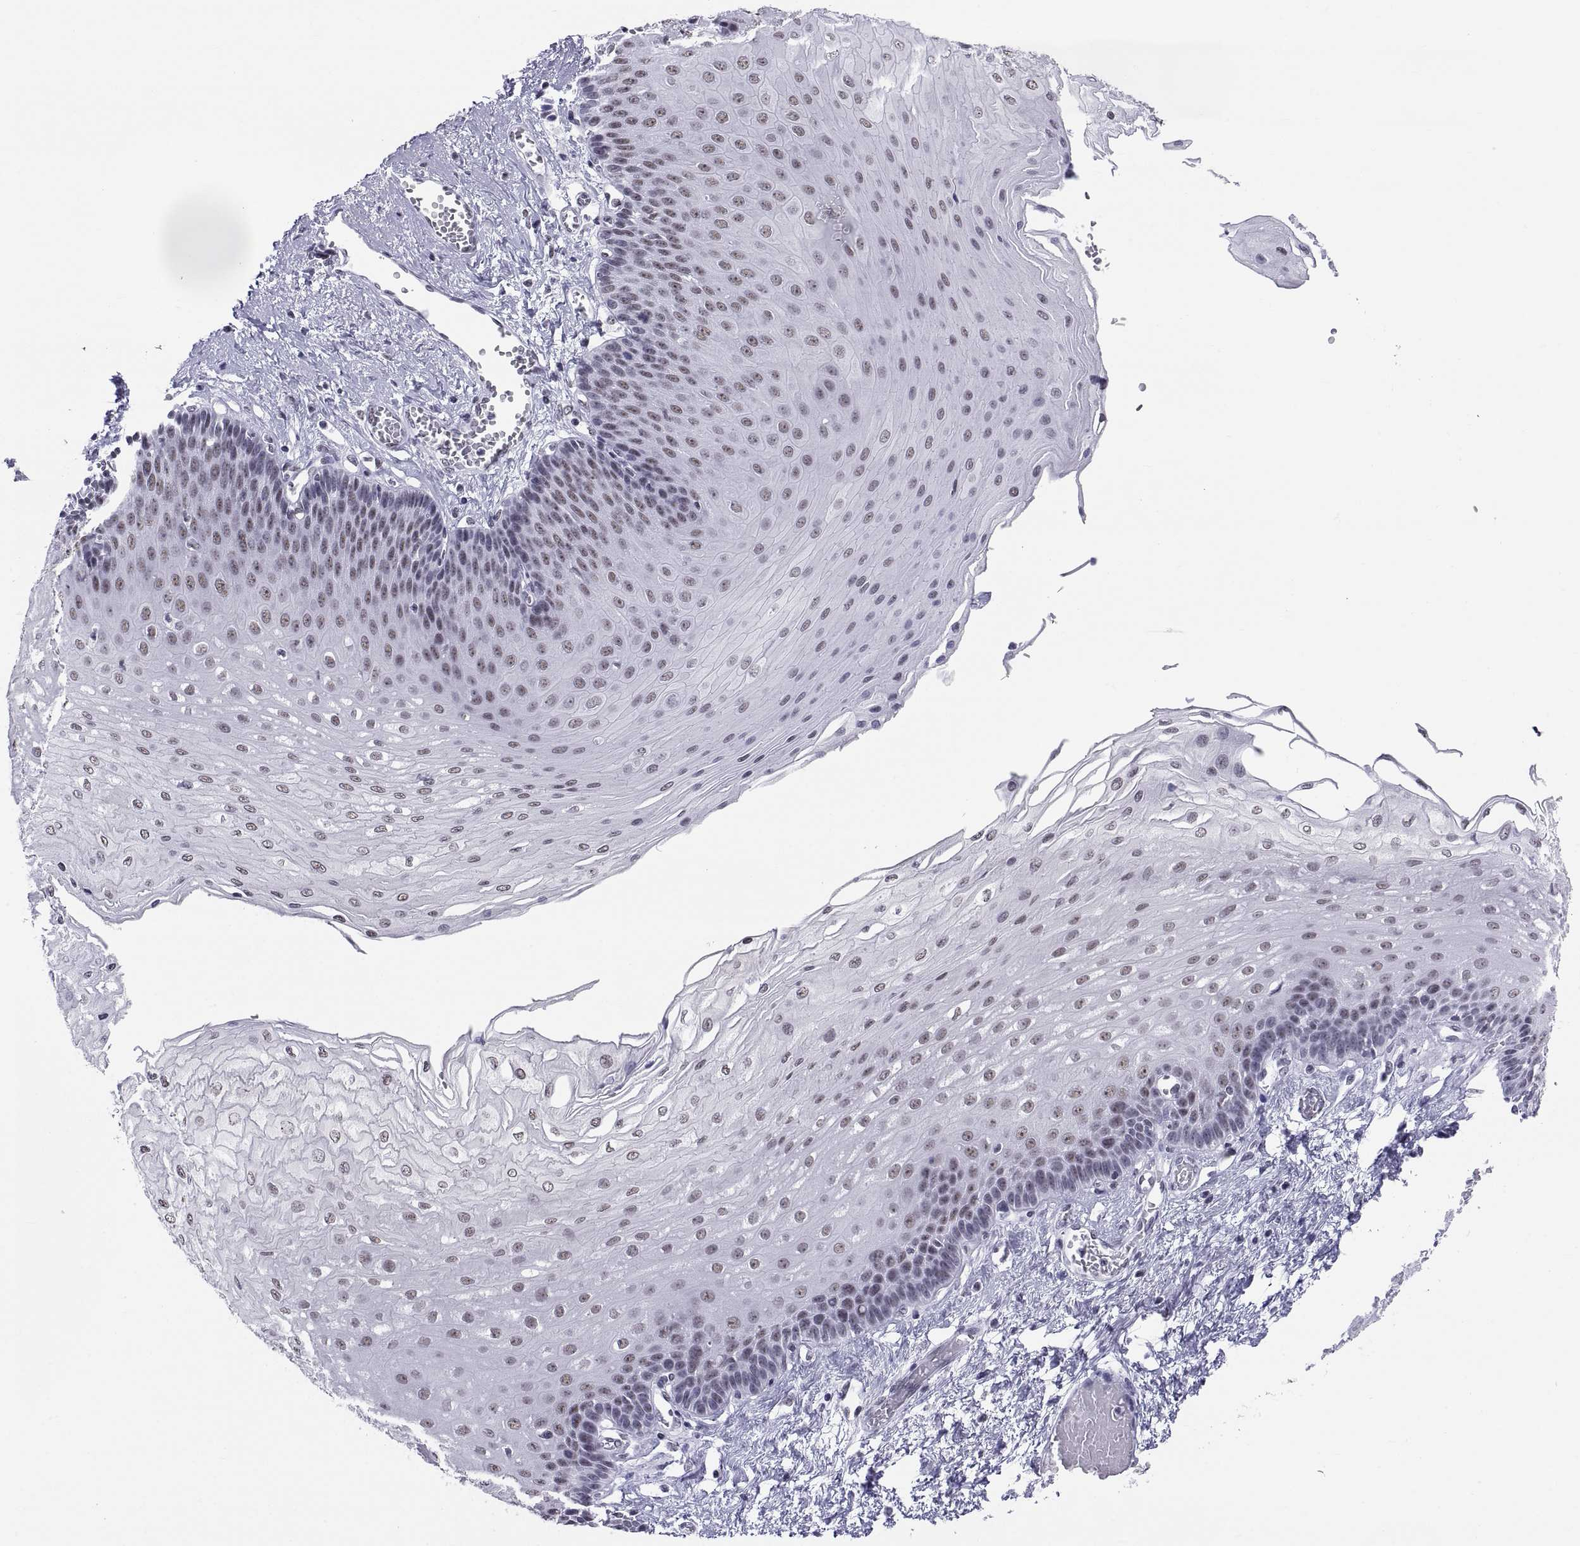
{"staining": {"intensity": "negative", "quantity": "none", "location": "none"}, "tissue": "esophagus", "cell_type": "Squamous epithelial cells", "image_type": "normal", "snomed": [{"axis": "morphology", "description": "Normal tissue, NOS"}, {"axis": "topography", "description": "Esophagus"}], "caption": "Immunohistochemistry of unremarkable esophagus reveals no staining in squamous epithelial cells.", "gene": "NEUROD6", "patient": {"sex": "female", "age": 62}}